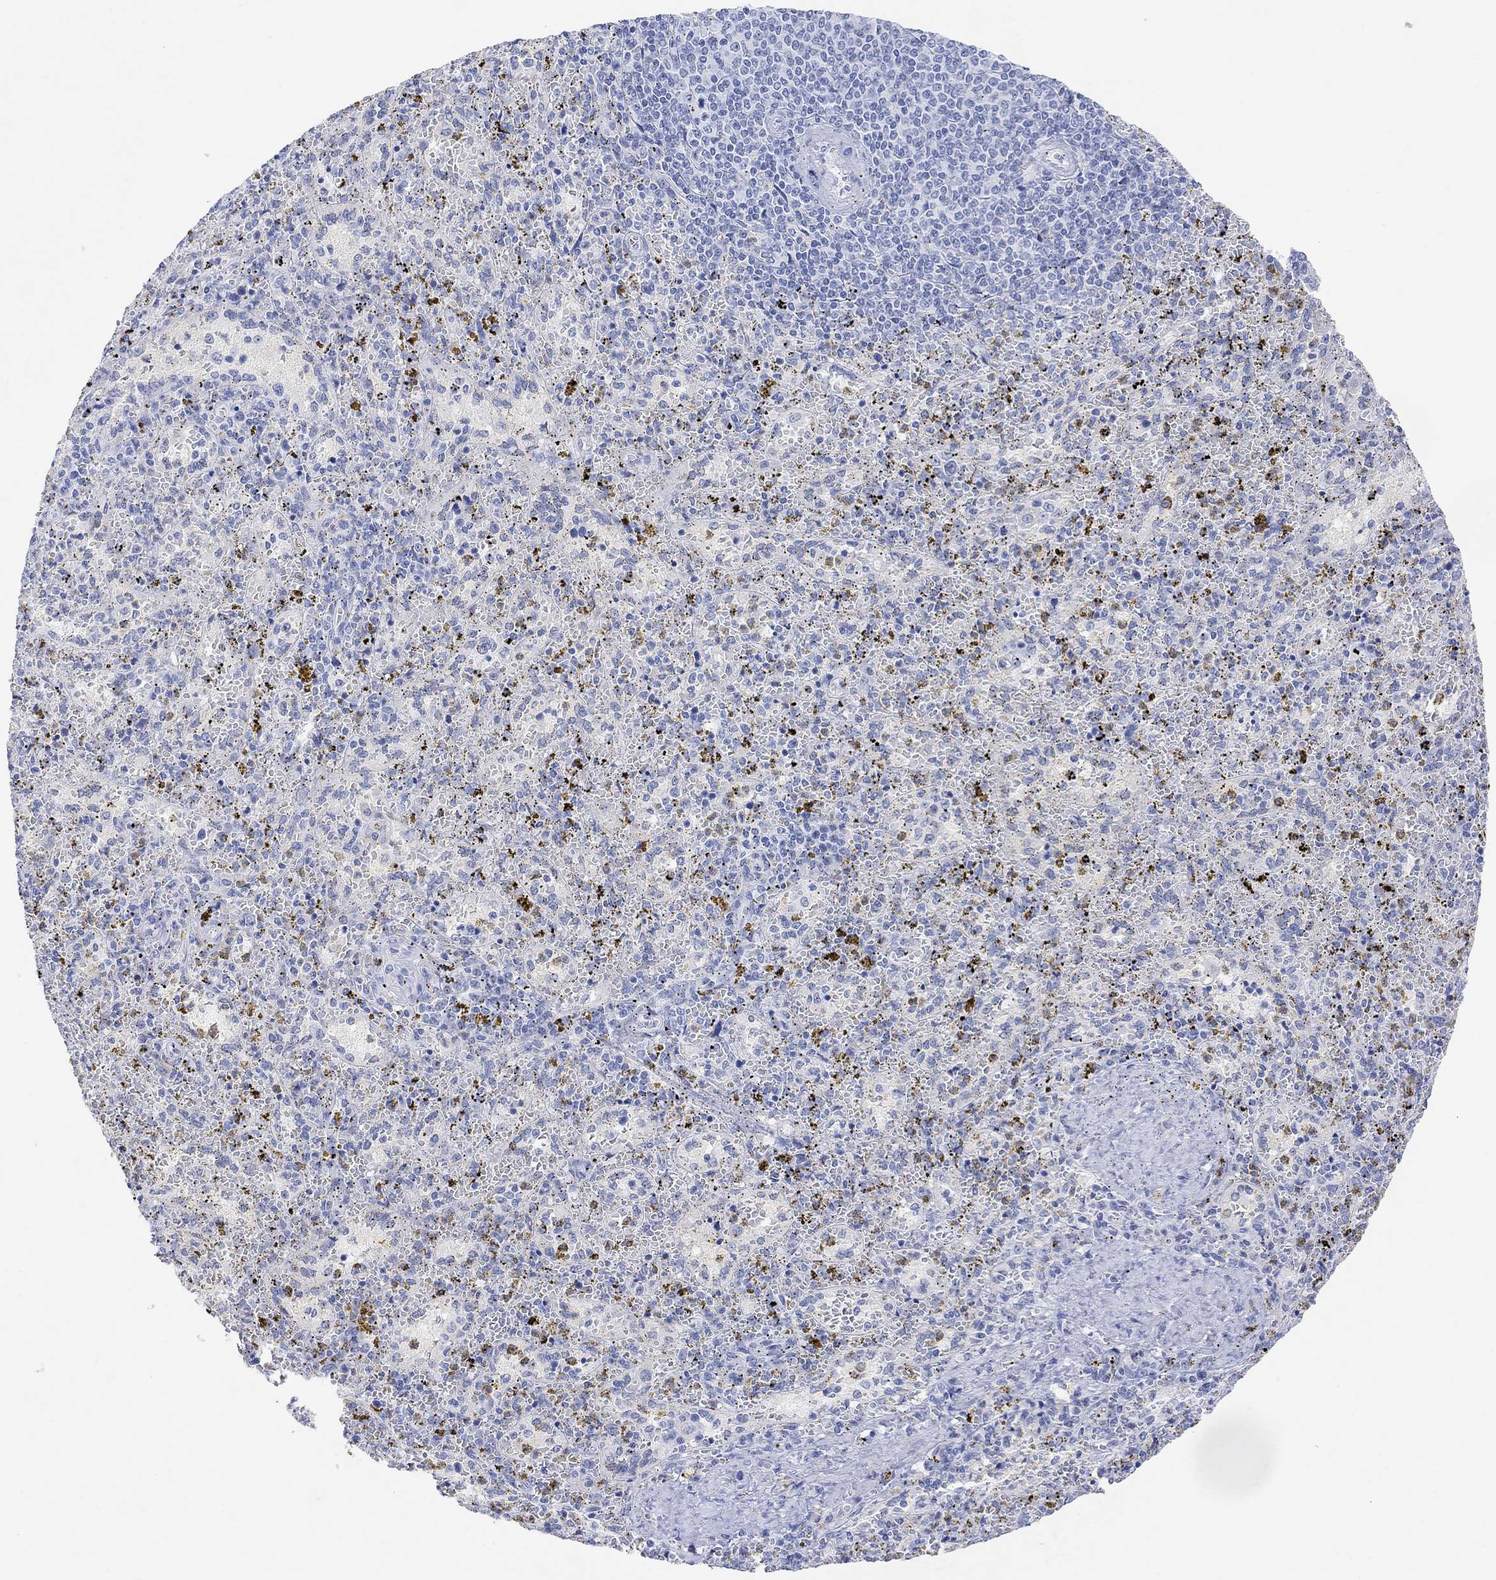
{"staining": {"intensity": "negative", "quantity": "none", "location": "none"}, "tissue": "spleen", "cell_type": "Cells in red pulp", "image_type": "normal", "snomed": [{"axis": "morphology", "description": "Normal tissue, NOS"}, {"axis": "topography", "description": "Spleen"}], "caption": "A photomicrograph of human spleen is negative for staining in cells in red pulp. The staining is performed using DAB (3,3'-diaminobenzidine) brown chromogen with nuclei counter-stained in using hematoxylin.", "gene": "TYR", "patient": {"sex": "female", "age": 50}}